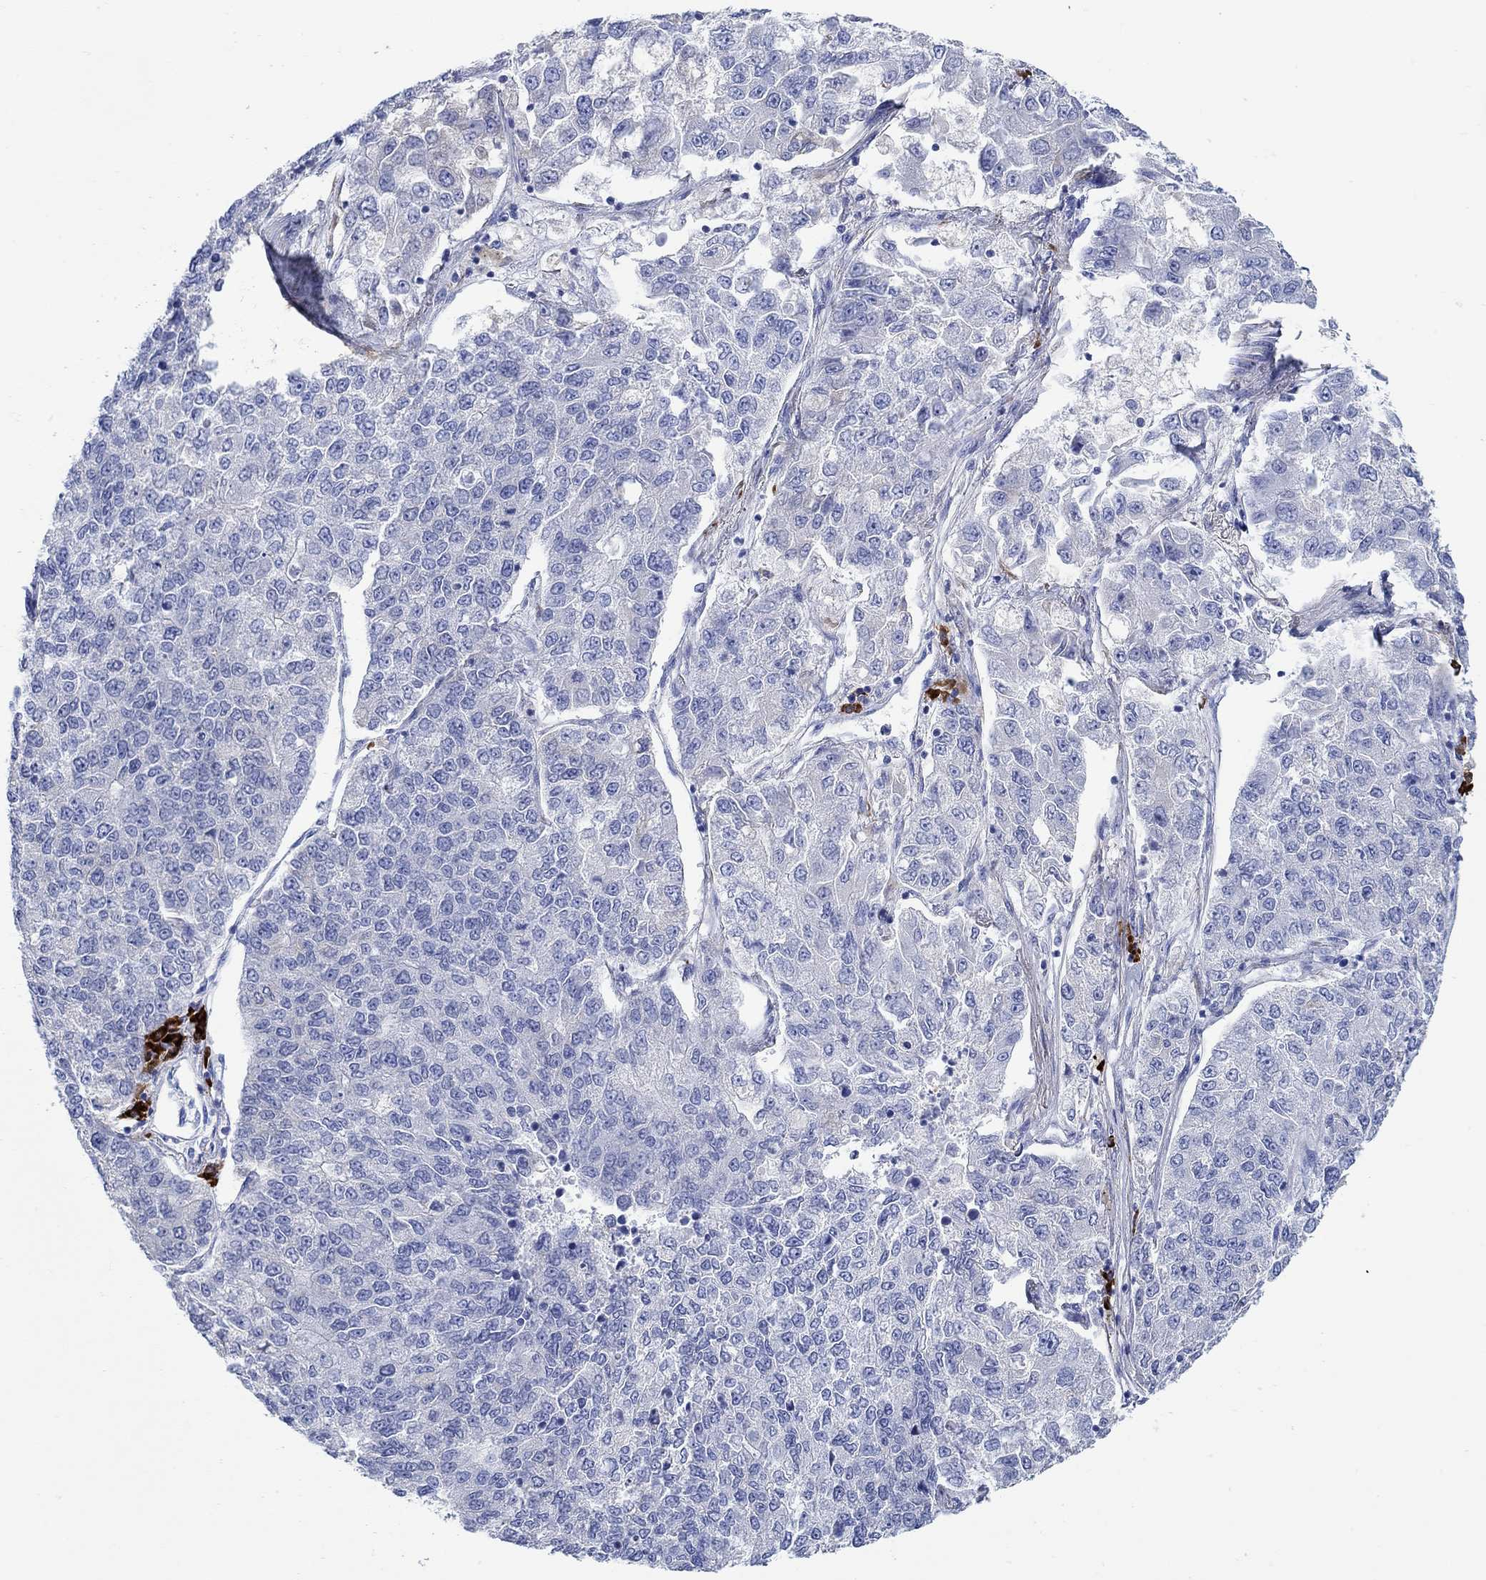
{"staining": {"intensity": "negative", "quantity": "none", "location": "none"}, "tissue": "lung cancer", "cell_type": "Tumor cells", "image_type": "cancer", "snomed": [{"axis": "morphology", "description": "Adenocarcinoma, NOS"}, {"axis": "topography", "description": "Lung"}], "caption": "Immunohistochemistry (IHC) micrograph of neoplastic tissue: human lung cancer stained with DAB (3,3'-diaminobenzidine) displays no significant protein positivity in tumor cells.", "gene": "P2RY6", "patient": {"sex": "male", "age": 49}}